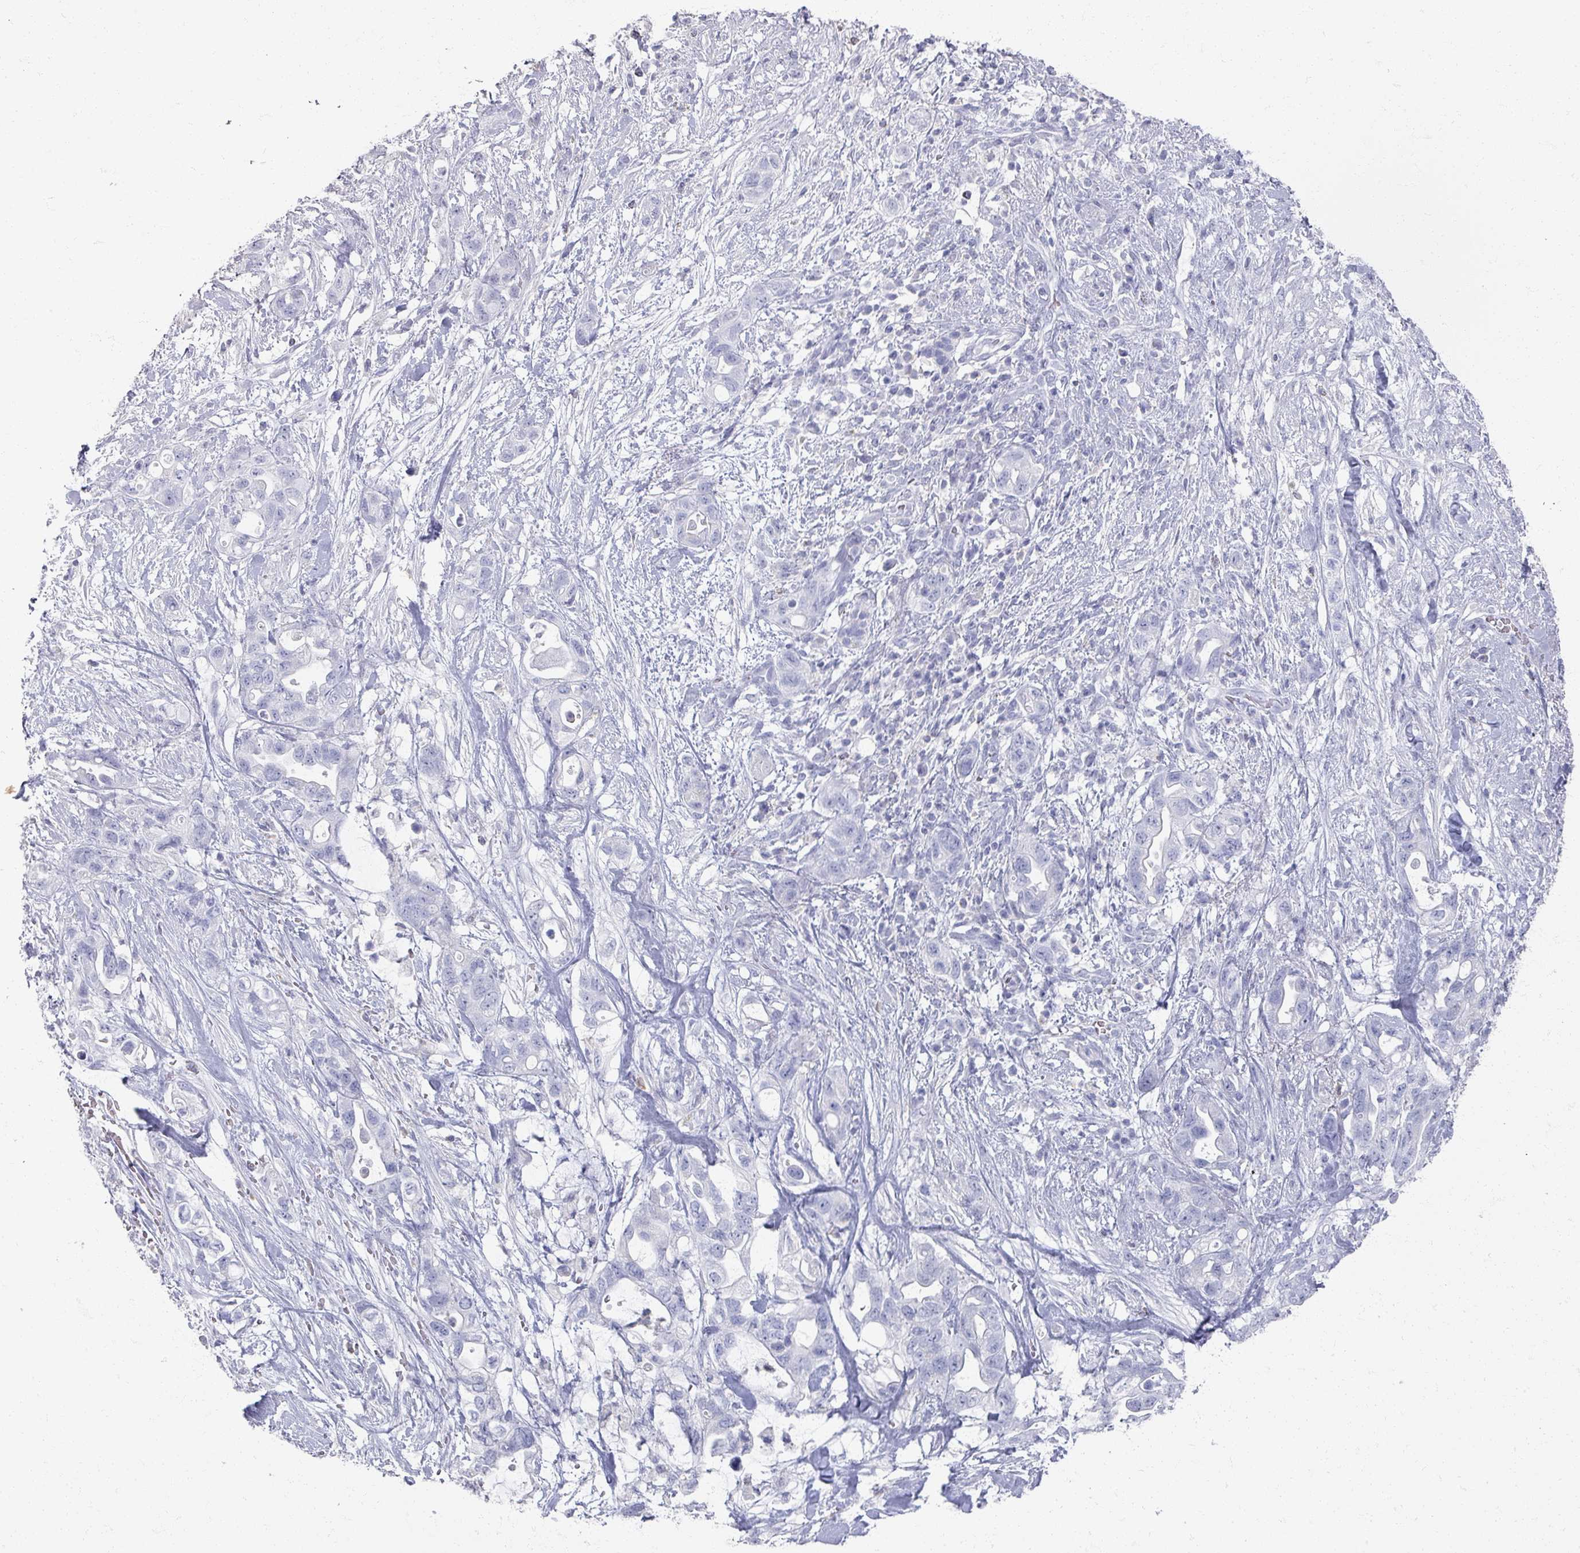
{"staining": {"intensity": "negative", "quantity": "none", "location": "none"}, "tissue": "pancreatic cancer", "cell_type": "Tumor cells", "image_type": "cancer", "snomed": [{"axis": "morphology", "description": "Adenocarcinoma, NOS"}, {"axis": "topography", "description": "Pancreas"}], "caption": "IHC histopathology image of neoplastic tissue: pancreatic cancer stained with DAB (3,3'-diaminobenzidine) exhibits no significant protein expression in tumor cells. (Stains: DAB (3,3'-diaminobenzidine) IHC with hematoxylin counter stain, Microscopy: brightfield microscopy at high magnification).", "gene": "OMG", "patient": {"sex": "female", "age": 72}}